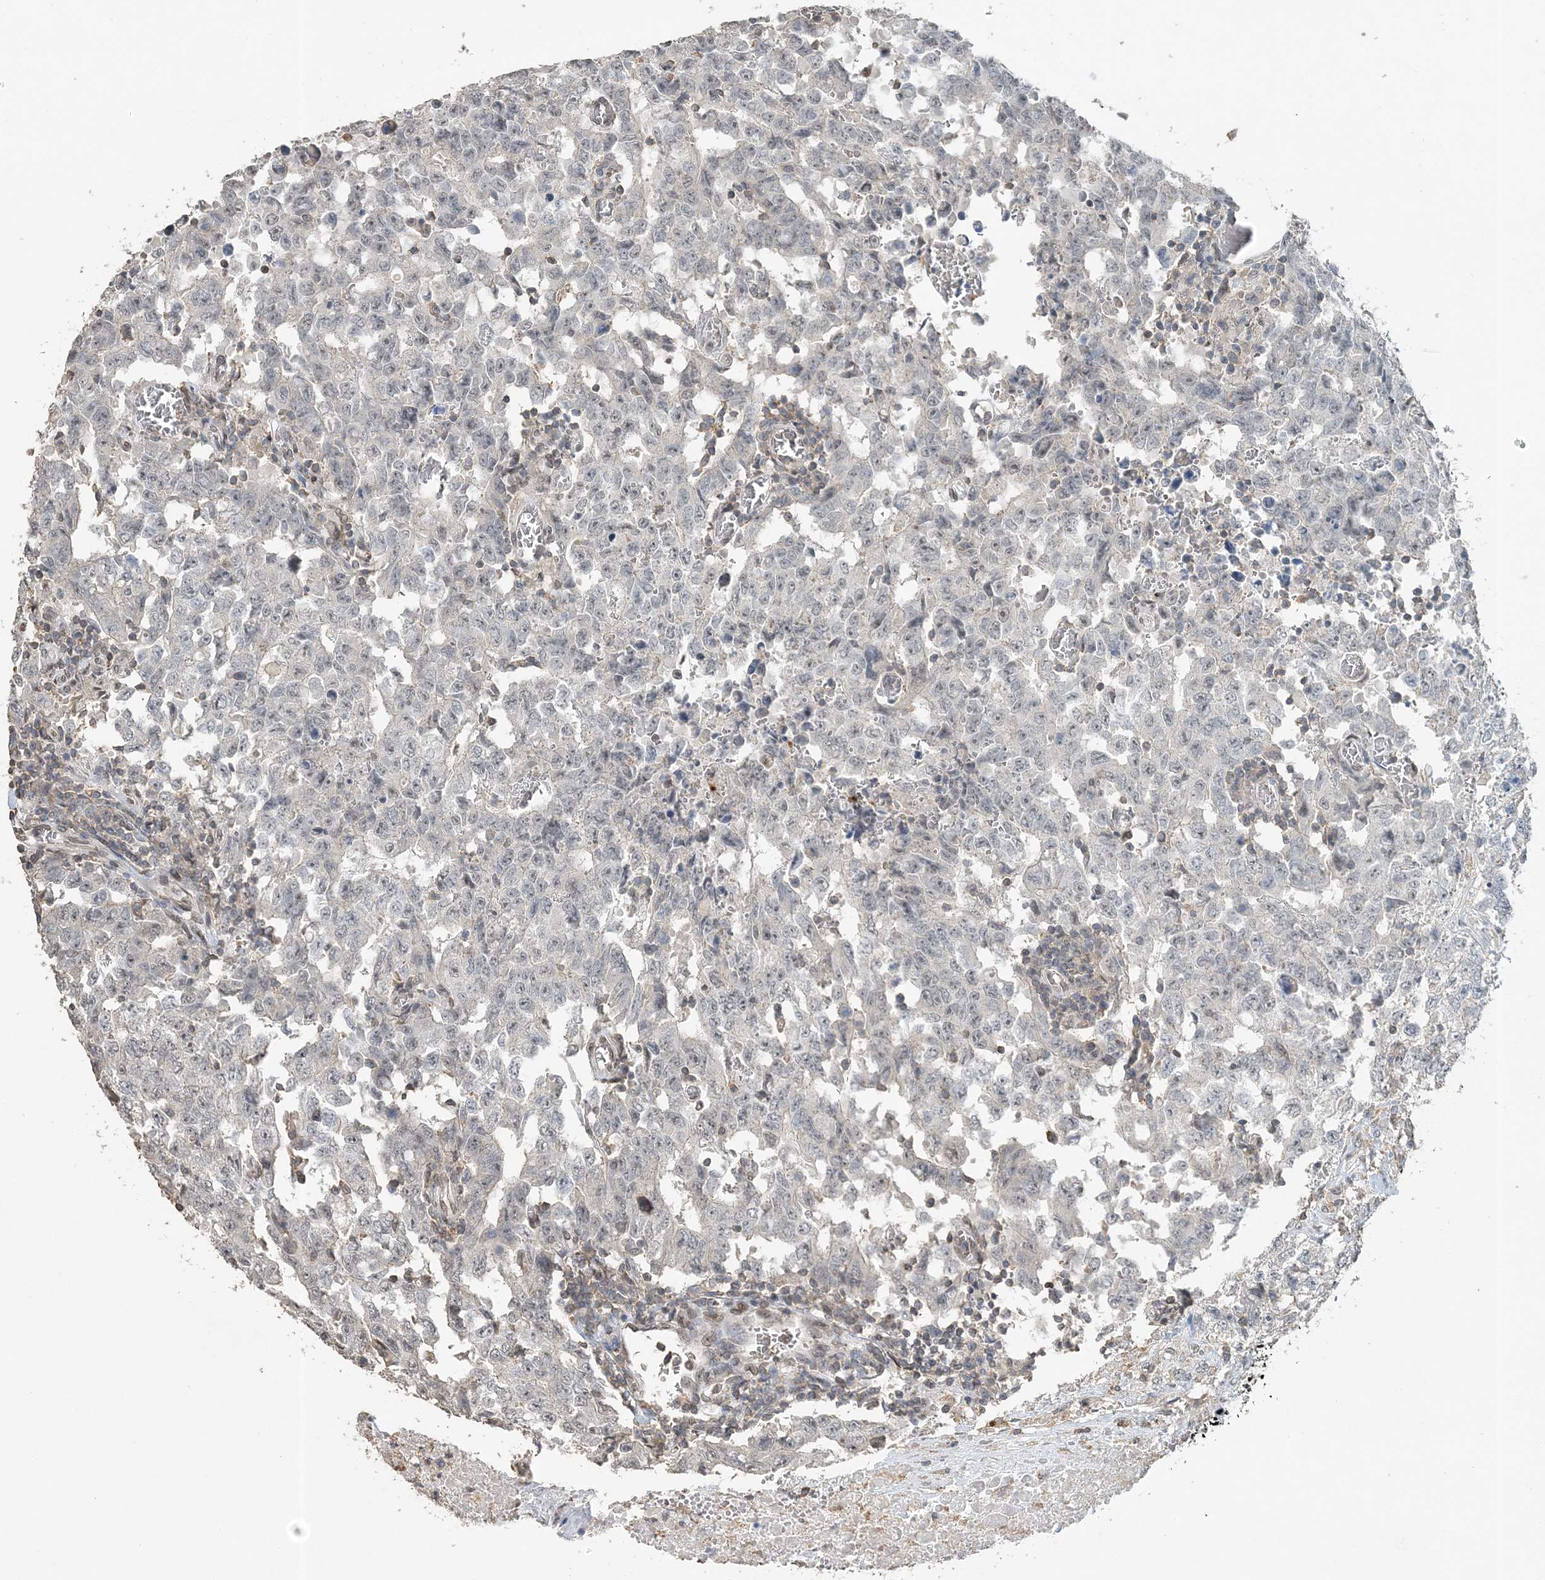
{"staining": {"intensity": "weak", "quantity": "<25%", "location": "nuclear"}, "tissue": "testis cancer", "cell_type": "Tumor cells", "image_type": "cancer", "snomed": [{"axis": "morphology", "description": "Carcinoma, Embryonal, NOS"}, {"axis": "topography", "description": "Testis"}], "caption": "IHC photomicrograph of neoplastic tissue: human testis embryonal carcinoma stained with DAB (3,3'-diaminobenzidine) displays no significant protein positivity in tumor cells.", "gene": "FAM110A", "patient": {"sex": "male", "age": 26}}